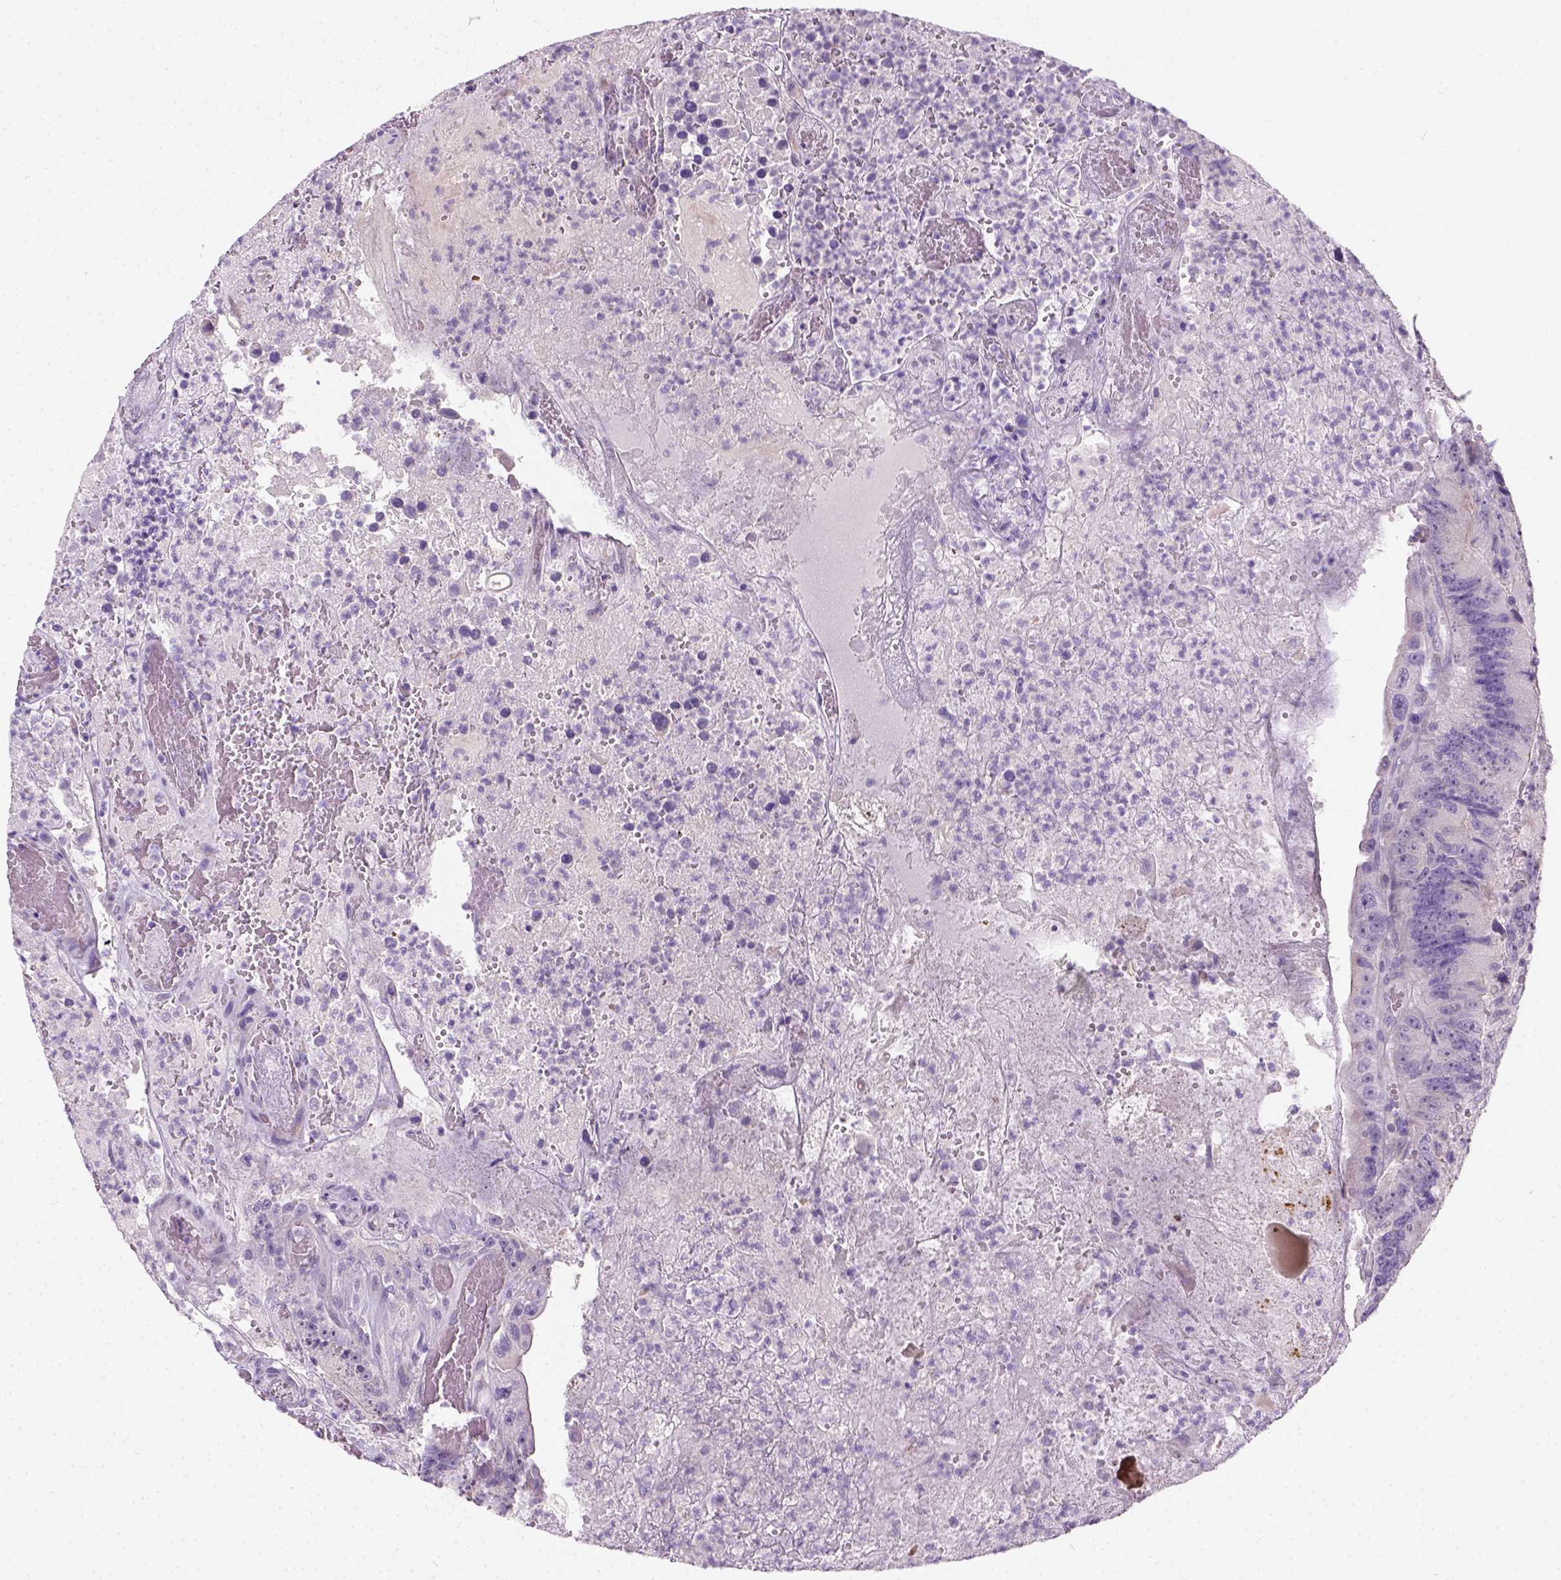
{"staining": {"intensity": "negative", "quantity": "none", "location": "none"}, "tissue": "colorectal cancer", "cell_type": "Tumor cells", "image_type": "cancer", "snomed": [{"axis": "morphology", "description": "Adenocarcinoma, NOS"}, {"axis": "topography", "description": "Colon"}], "caption": "Immunohistochemical staining of colorectal cancer (adenocarcinoma) reveals no significant positivity in tumor cells. (DAB (3,3'-diaminobenzidine) immunohistochemistry (IHC), high magnification).", "gene": "C20orf144", "patient": {"sex": "female", "age": 86}}